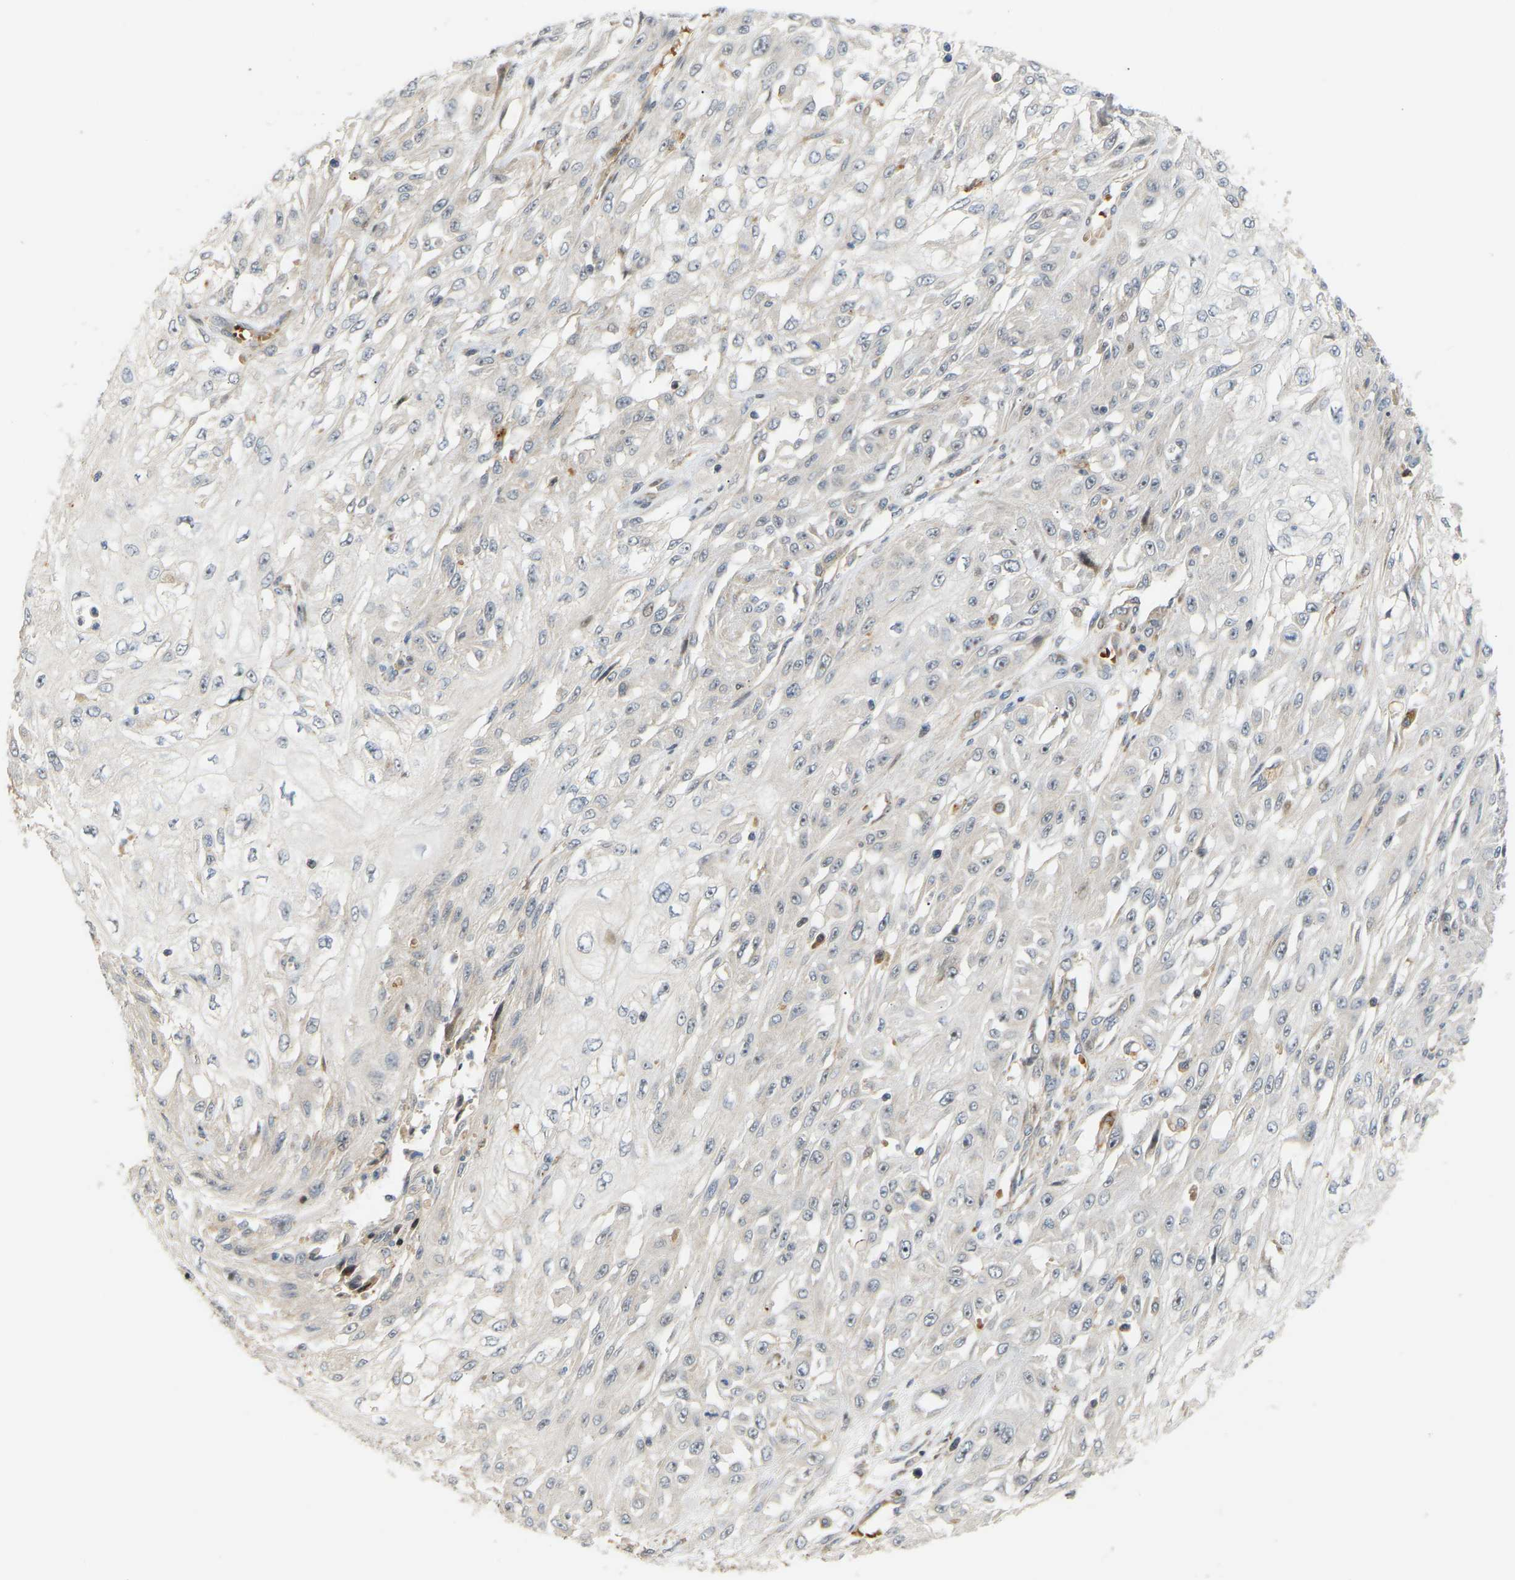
{"staining": {"intensity": "negative", "quantity": "none", "location": "none"}, "tissue": "skin cancer", "cell_type": "Tumor cells", "image_type": "cancer", "snomed": [{"axis": "morphology", "description": "Squamous cell carcinoma, NOS"}, {"axis": "morphology", "description": "Squamous cell carcinoma, metastatic, NOS"}, {"axis": "topography", "description": "Skin"}, {"axis": "topography", "description": "Lymph node"}], "caption": "A high-resolution histopathology image shows immunohistochemistry (IHC) staining of skin metastatic squamous cell carcinoma, which reveals no significant staining in tumor cells. The staining was performed using DAB to visualize the protein expression in brown, while the nuclei were stained in blue with hematoxylin (Magnification: 20x).", "gene": "POGLUT2", "patient": {"sex": "male", "age": 75}}